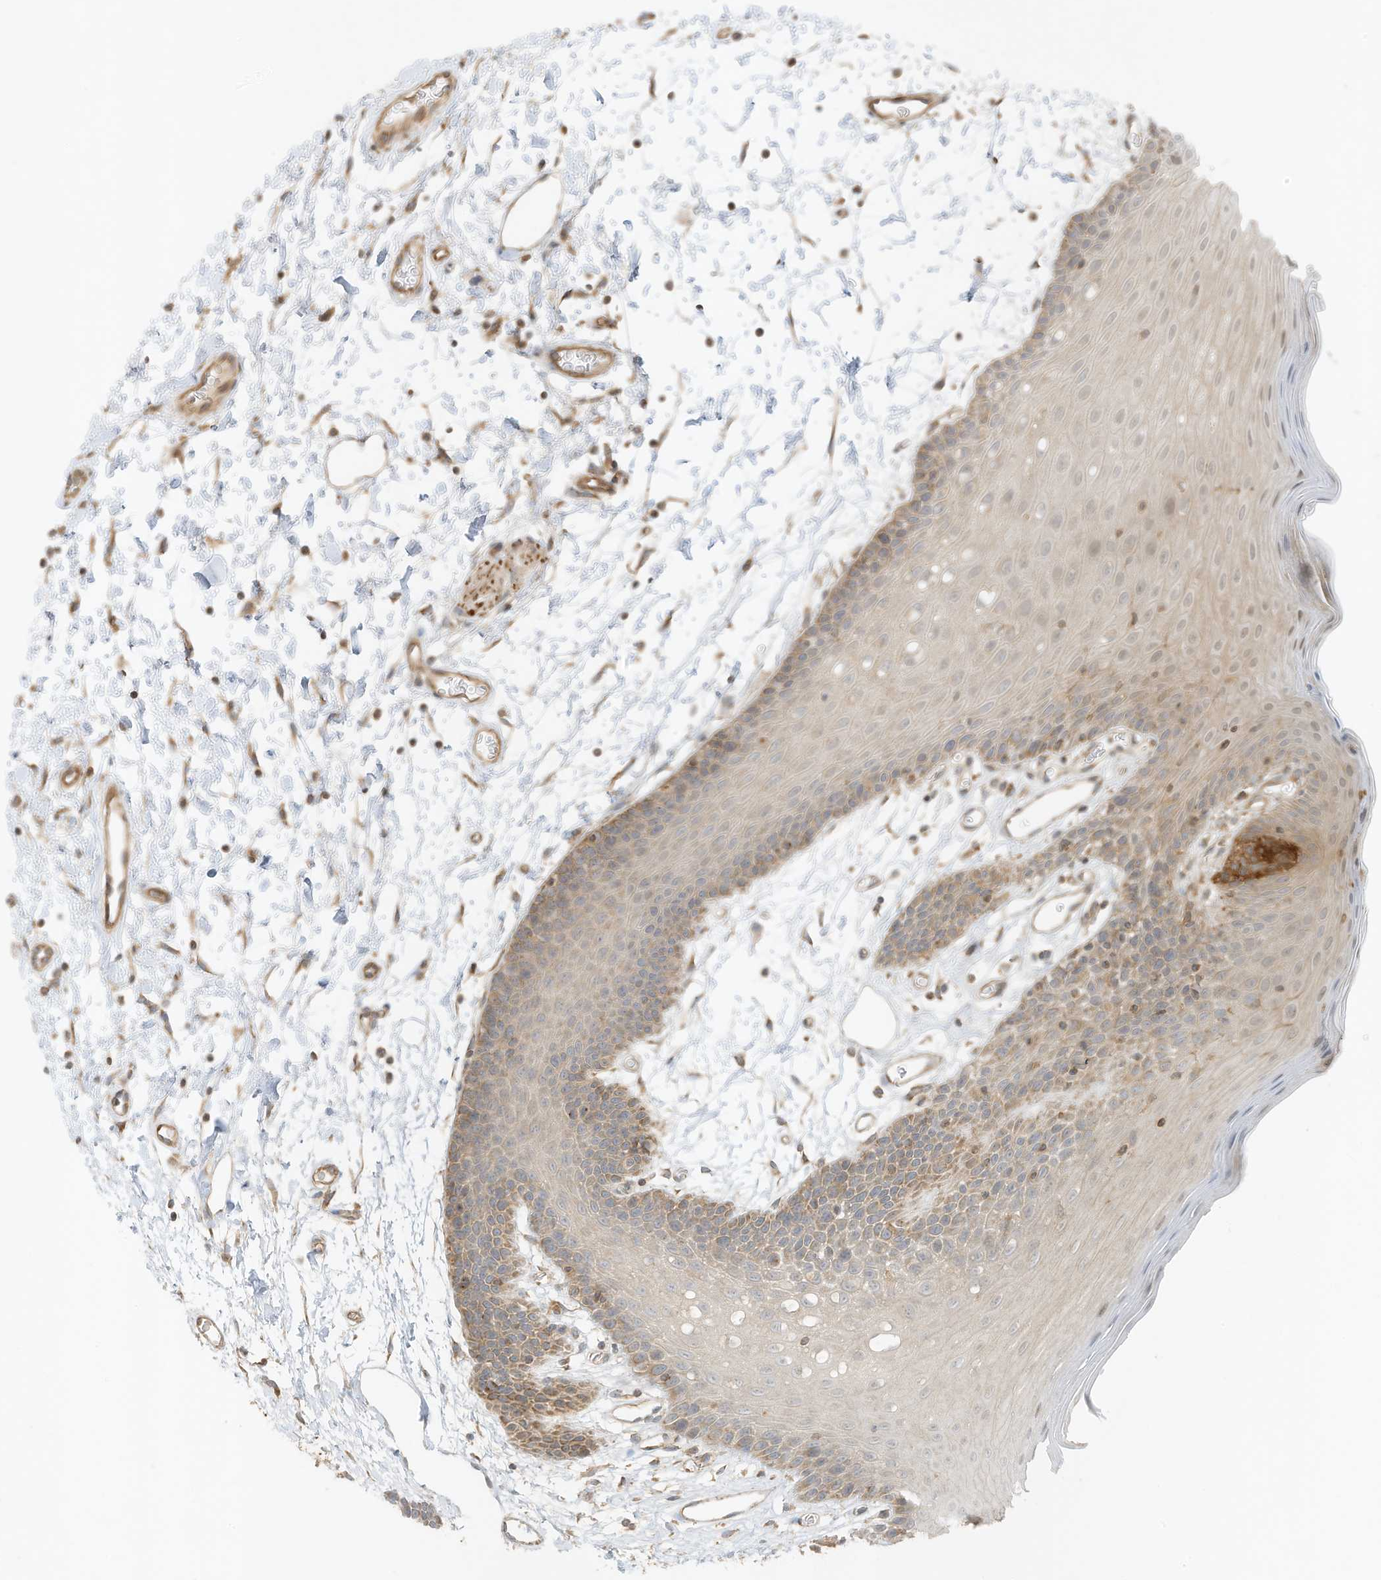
{"staining": {"intensity": "moderate", "quantity": "<25%", "location": "cytoplasmic/membranous"}, "tissue": "oral mucosa", "cell_type": "Squamous epithelial cells", "image_type": "normal", "snomed": [{"axis": "morphology", "description": "Normal tissue, NOS"}, {"axis": "topography", "description": "Skeletal muscle"}, {"axis": "topography", "description": "Oral tissue"}, {"axis": "topography", "description": "Salivary gland"}, {"axis": "topography", "description": "Peripheral nerve tissue"}], "caption": "Immunohistochemical staining of normal human oral mucosa reveals low levels of moderate cytoplasmic/membranous positivity in about <25% of squamous epithelial cells. Nuclei are stained in blue.", "gene": "SLC25A12", "patient": {"sex": "male", "age": 54}}